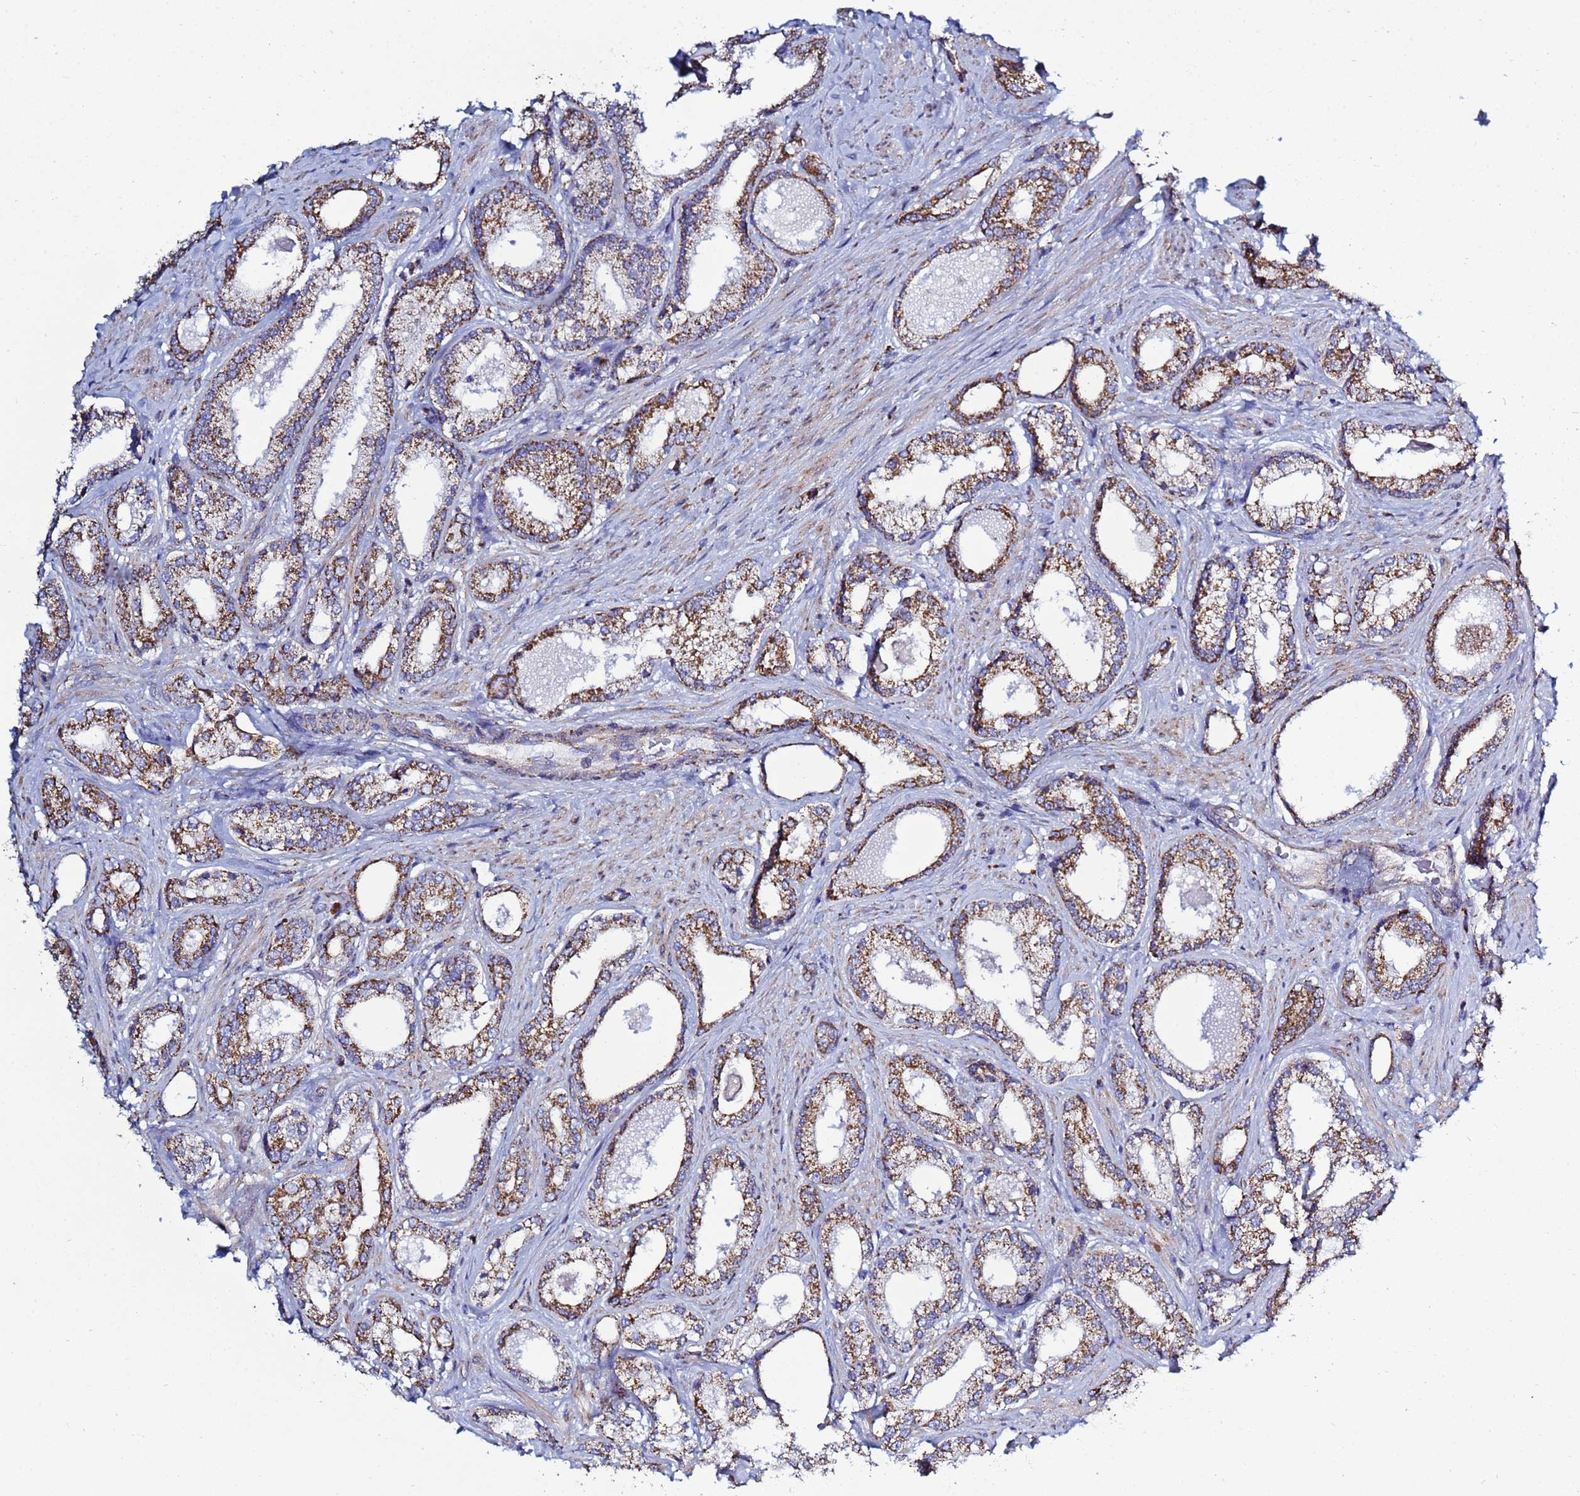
{"staining": {"intensity": "strong", "quantity": ">75%", "location": "cytoplasmic/membranous"}, "tissue": "prostate cancer", "cell_type": "Tumor cells", "image_type": "cancer", "snomed": [{"axis": "morphology", "description": "Adenocarcinoma, Low grade"}, {"axis": "topography", "description": "Prostate"}], "caption": "This histopathology image shows immunohistochemistry (IHC) staining of low-grade adenocarcinoma (prostate), with high strong cytoplasmic/membranous staining in about >75% of tumor cells.", "gene": "COQ4", "patient": {"sex": "male", "age": 68}}